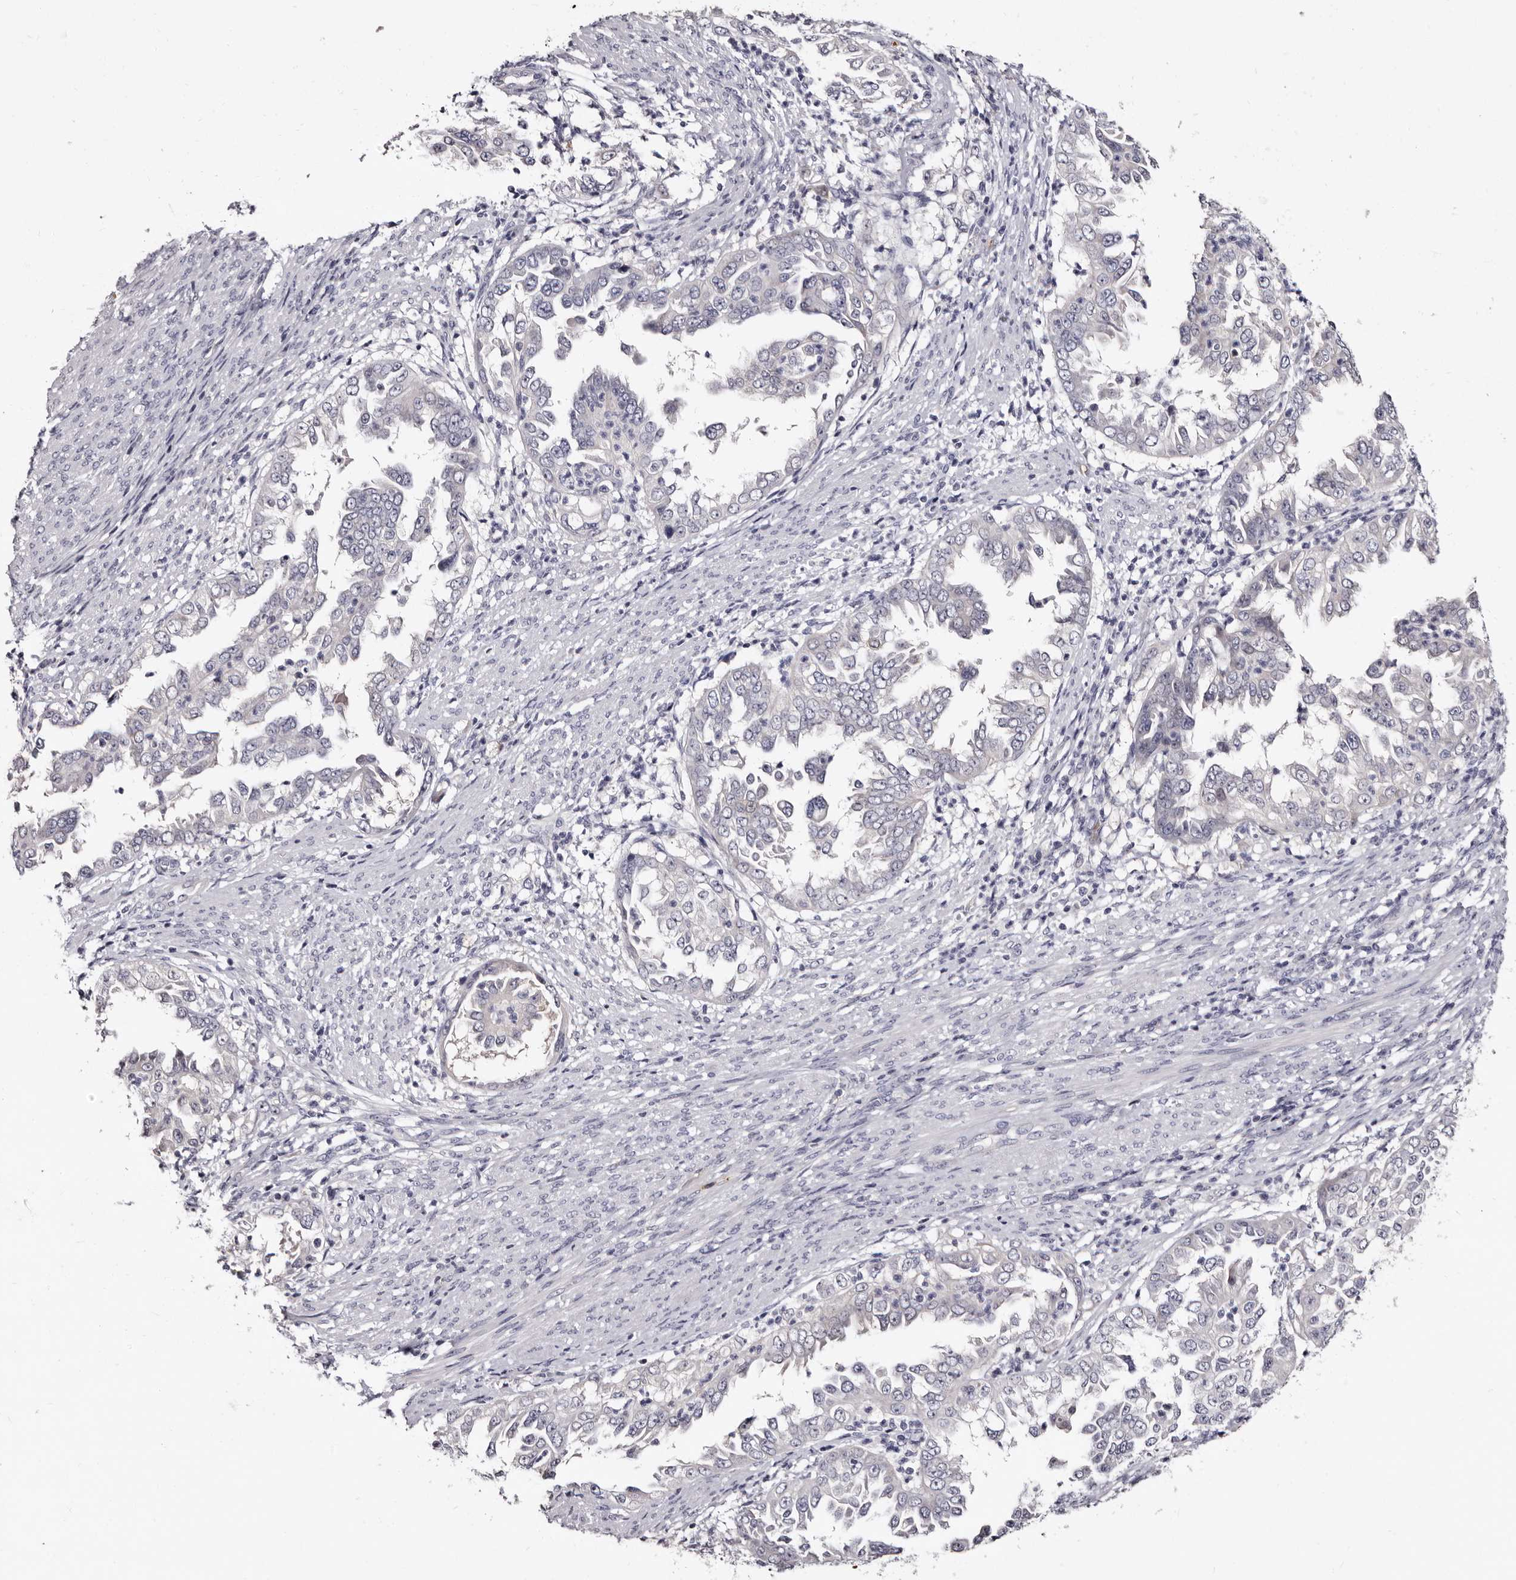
{"staining": {"intensity": "negative", "quantity": "none", "location": "none"}, "tissue": "endometrial cancer", "cell_type": "Tumor cells", "image_type": "cancer", "snomed": [{"axis": "morphology", "description": "Adenocarcinoma, NOS"}, {"axis": "topography", "description": "Endometrium"}], "caption": "This is an IHC histopathology image of human adenocarcinoma (endometrial). There is no expression in tumor cells.", "gene": "BPGM", "patient": {"sex": "female", "age": 85}}